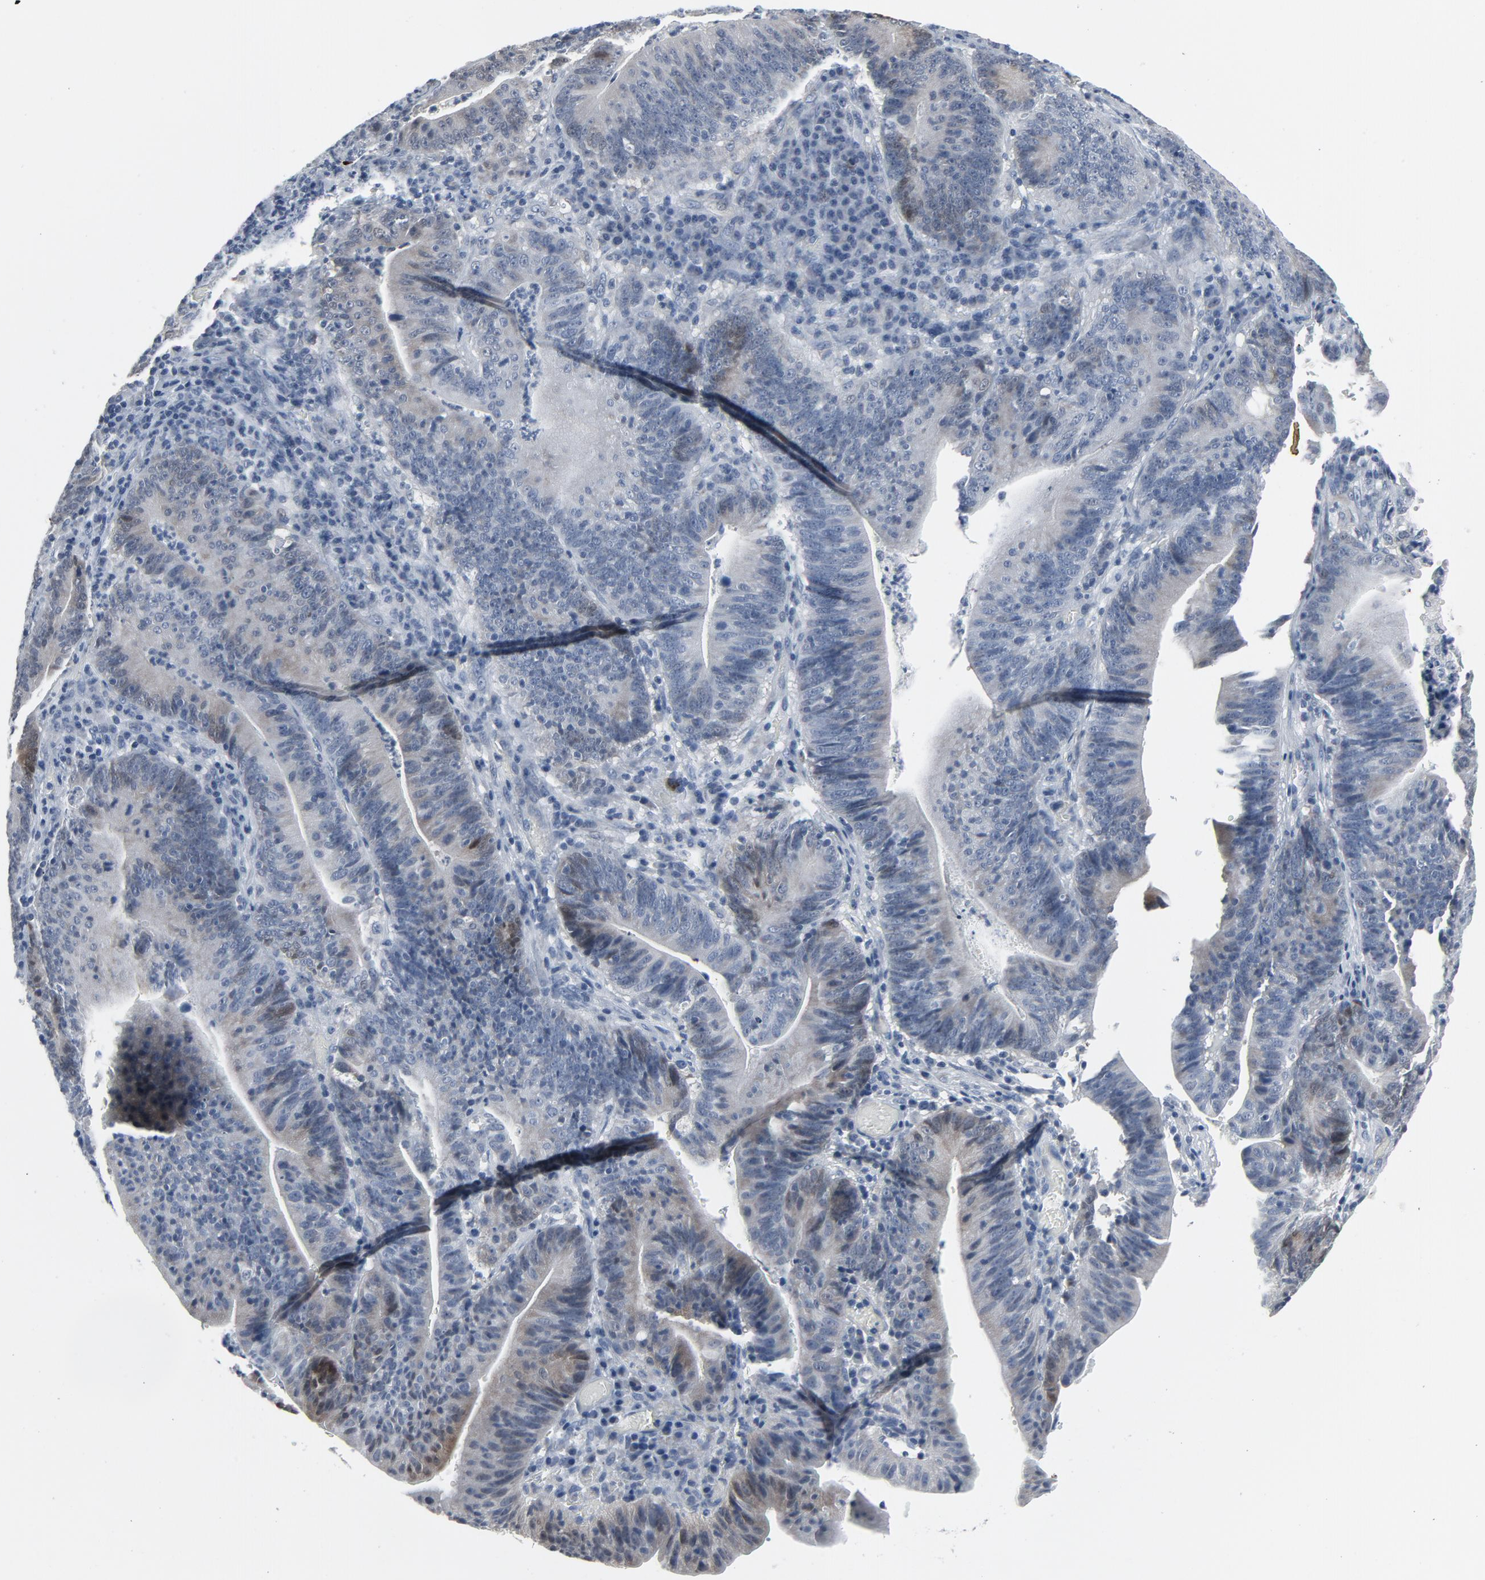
{"staining": {"intensity": "weak", "quantity": "<25%", "location": "cytoplasmic/membranous,nuclear"}, "tissue": "stomach cancer", "cell_type": "Tumor cells", "image_type": "cancer", "snomed": [{"axis": "morphology", "description": "Adenocarcinoma, NOS"}, {"axis": "topography", "description": "Stomach, lower"}], "caption": "Immunohistochemistry (IHC) image of neoplastic tissue: human stomach adenocarcinoma stained with DAB demonstrates no significant protein positivity in tumor cells.", "gene": "GPX2", "patient": {"sex": "female", "age": 86}}